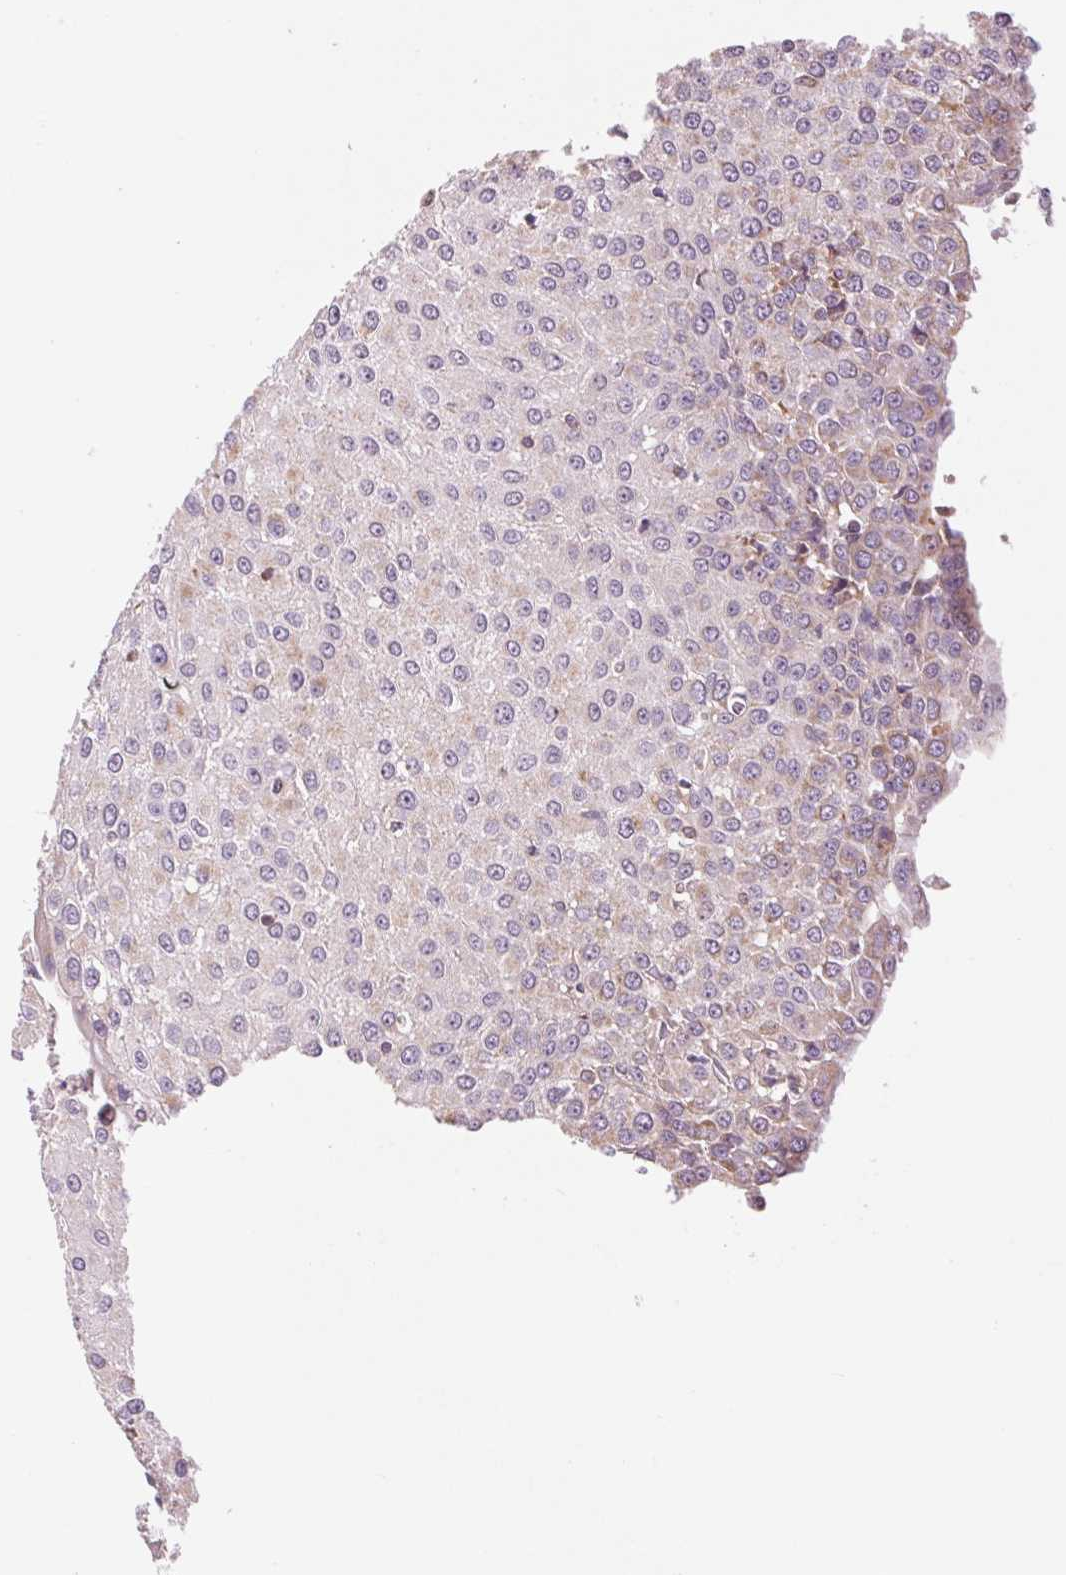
{"staining": {"intensity": "negative", "quantity": "none", "location": "none"}, "tissue": "urothelial cancer", "cell_type": "Tumor cells", "image_type": "cancer", "snomed": [{"axis": "morphology", "description": "Urothelial carcinoma, High grade"}, {"axis": "topography", "description": "Urinary bladder"}], "caption": "Tumor cells are negative for brown protein staining in urothelial carcinoma (high-grade). Brightfield microscopy of immunohistochemistry (IHC) stained with DAB (brown) and hematoxylin (blue), captured at high magnification.", "gene": "COX6A1", "patient": {"sex": "female", "age": 85}}